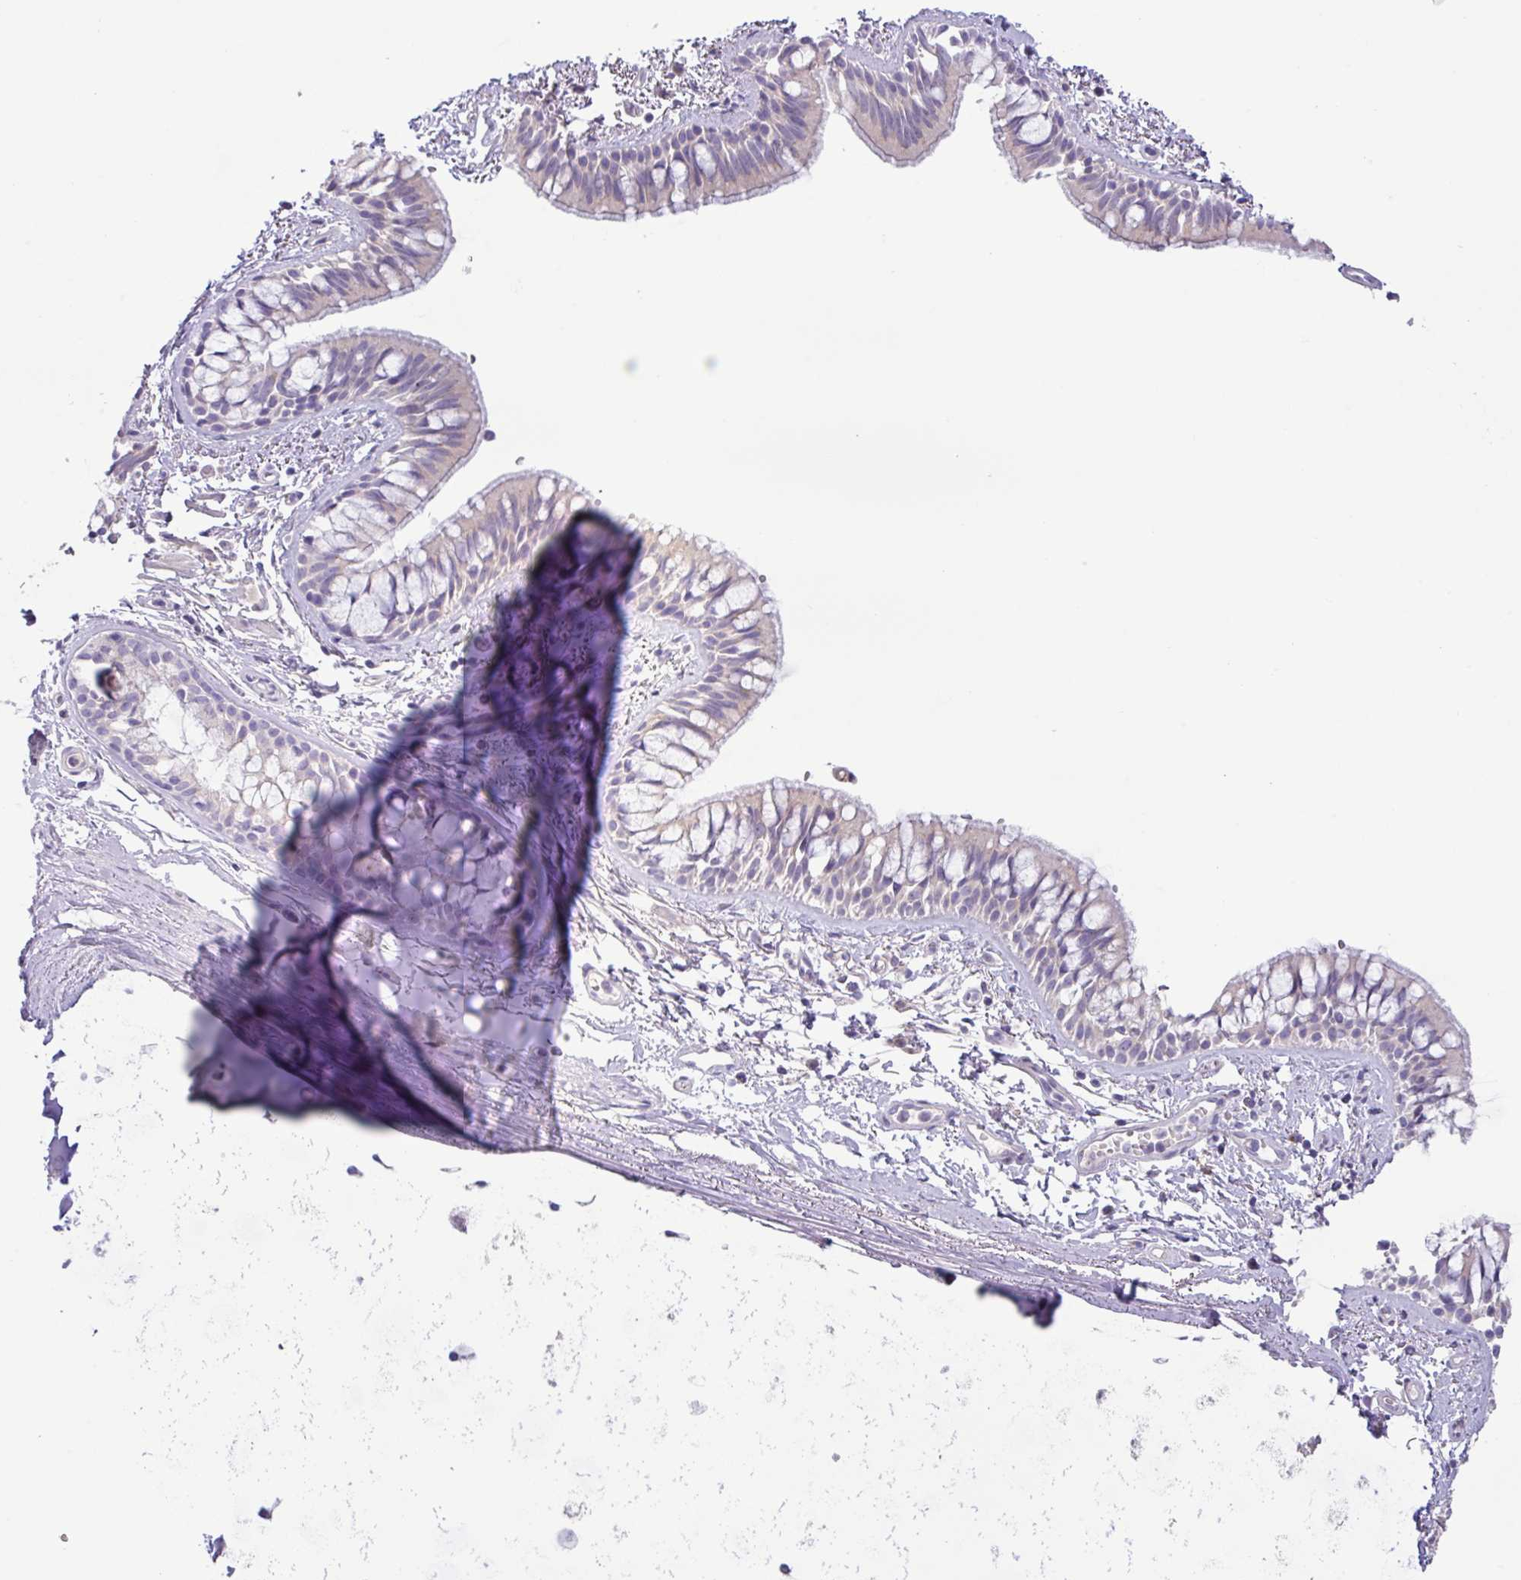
{"staining": {"intensity": "negative", "quantity": "none", "location": "none"}, "tissue": "bronchus", "cell_type": "Respiratory epithelial cells", "image_type": "normal", "snomed": [{"axis": "morphology", "description": "Normal tissue, NOS"}, {"axis": "topography", "description": "Lymph node"}, {"axis": "topography", "description": "Cartilage tissue"}, {"axis": "topography", "description": "Bronchus"}], "caption": "Human bronchus stained for a protein using immunohistochemistry demonstrates no expression in respiratory epithelial cells.", "gene": "STIMATE", "patient": {"sex": "female", "age": 70}}